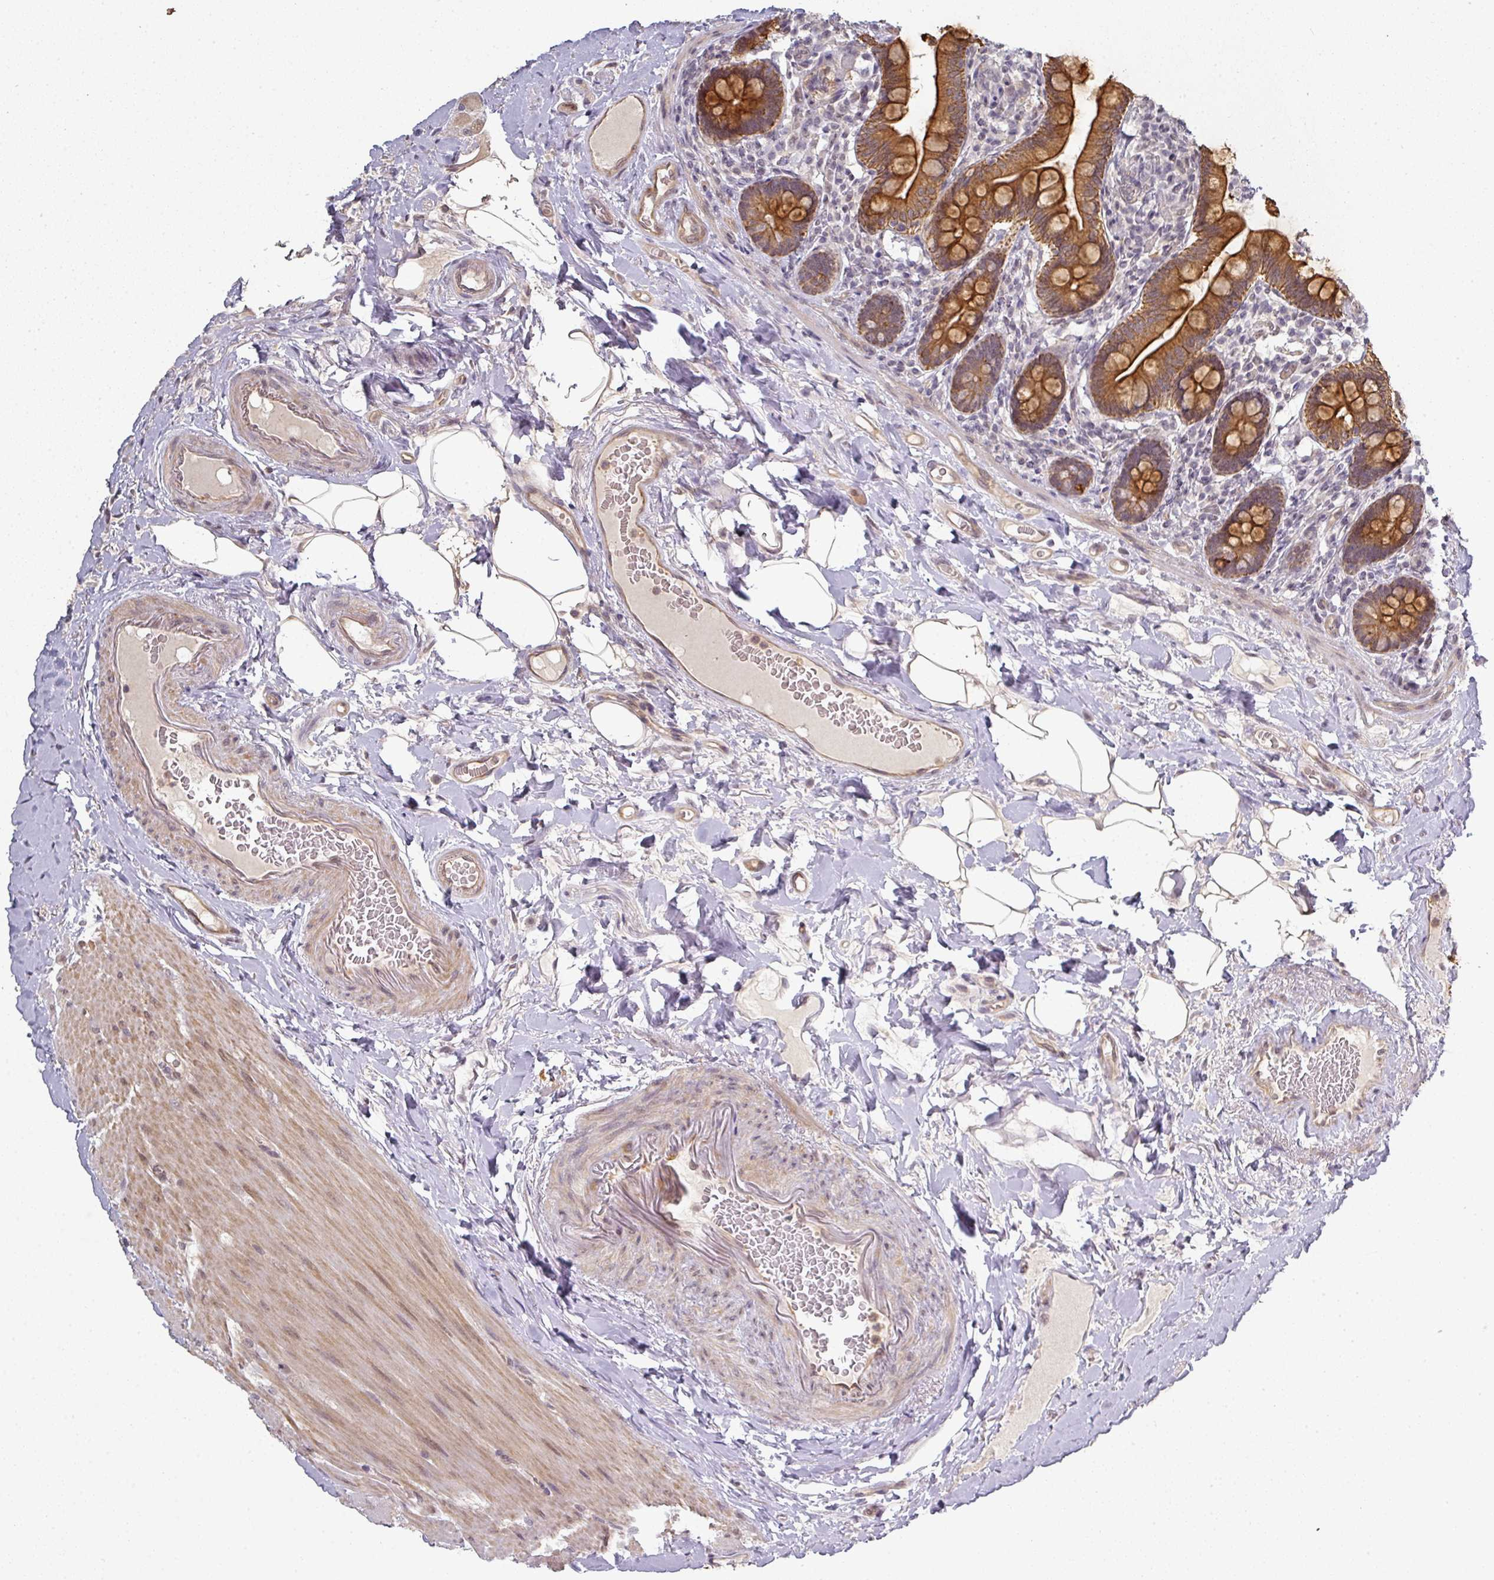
{"staining": {"intensity": "moderate", "quantity": ">75%", "location": "cytoplasmic/membranous"}, "tissue": "small intestine", "cell_type": "Glandular cells", "image_type": "normal", "snomed": [{"axis": "morphology", "description": "Normal tissue, NOS"}, {"axis": "topography", "description": "Small intestine"}], "caption": "The image demonstrates immunohistochemical staining of benign small intestine. There is moderate cytoplasmic/membranous staining is present in approximately >75% of glandular cells.", "gene": "GTF2H3", "patient": {"sex": "female", "age": 64}}